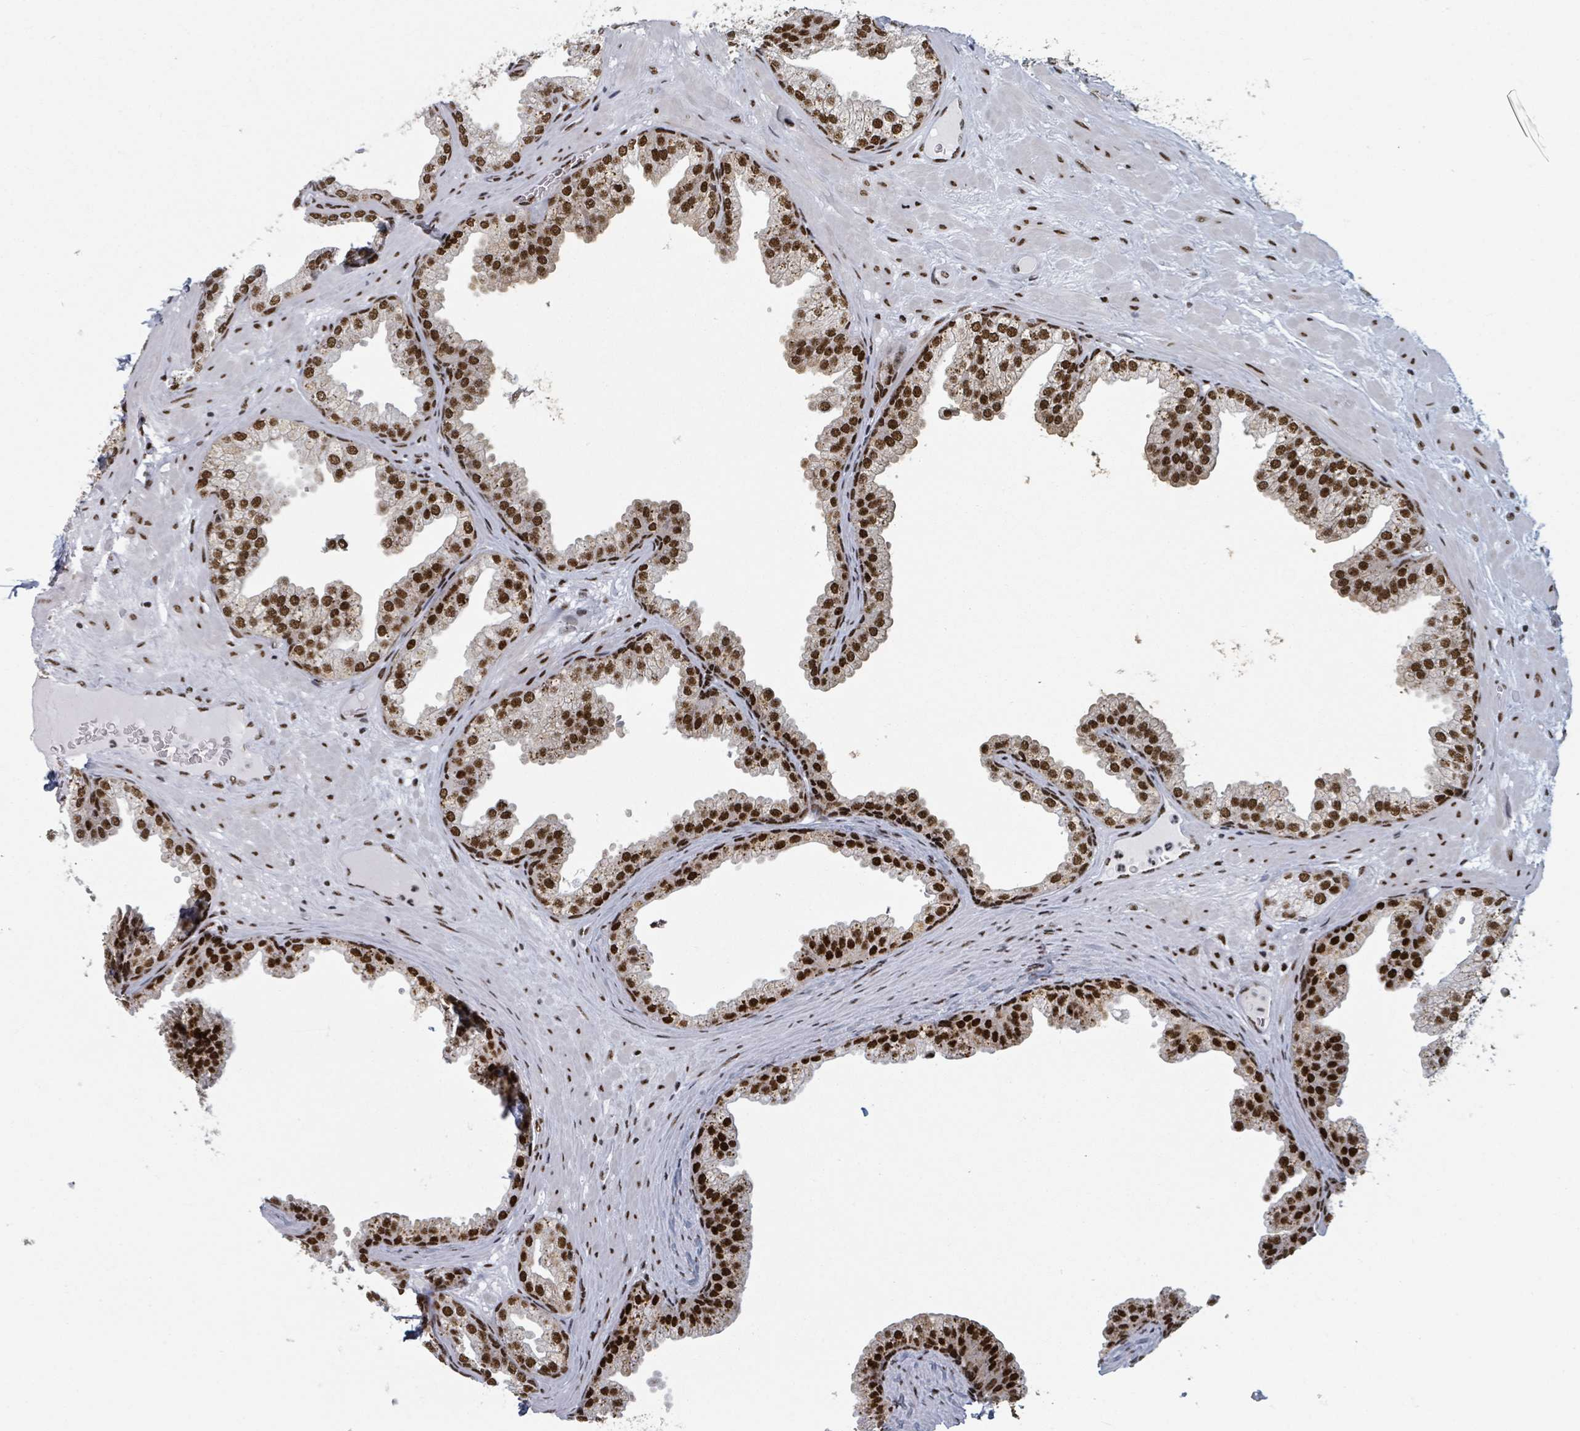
{"staining": {"intensity": "strong", "quantity": ">75%", "location": "nuclear"}, "tissue": "prostate", "cell_type": "Glandular cells", "image_type": "normal", "snomed": [{"axis": "morphology", "description": "Normal tissue, NOS"}, {"axis": "topography", "description": "Prostate"}], "caption": "Prostate stained for a protein (brown) displays strong nuclear positive expression in approximately >75% of glandular cells.", "gene": "DHX16", "patient": {"sex": "male", "age": 37}}